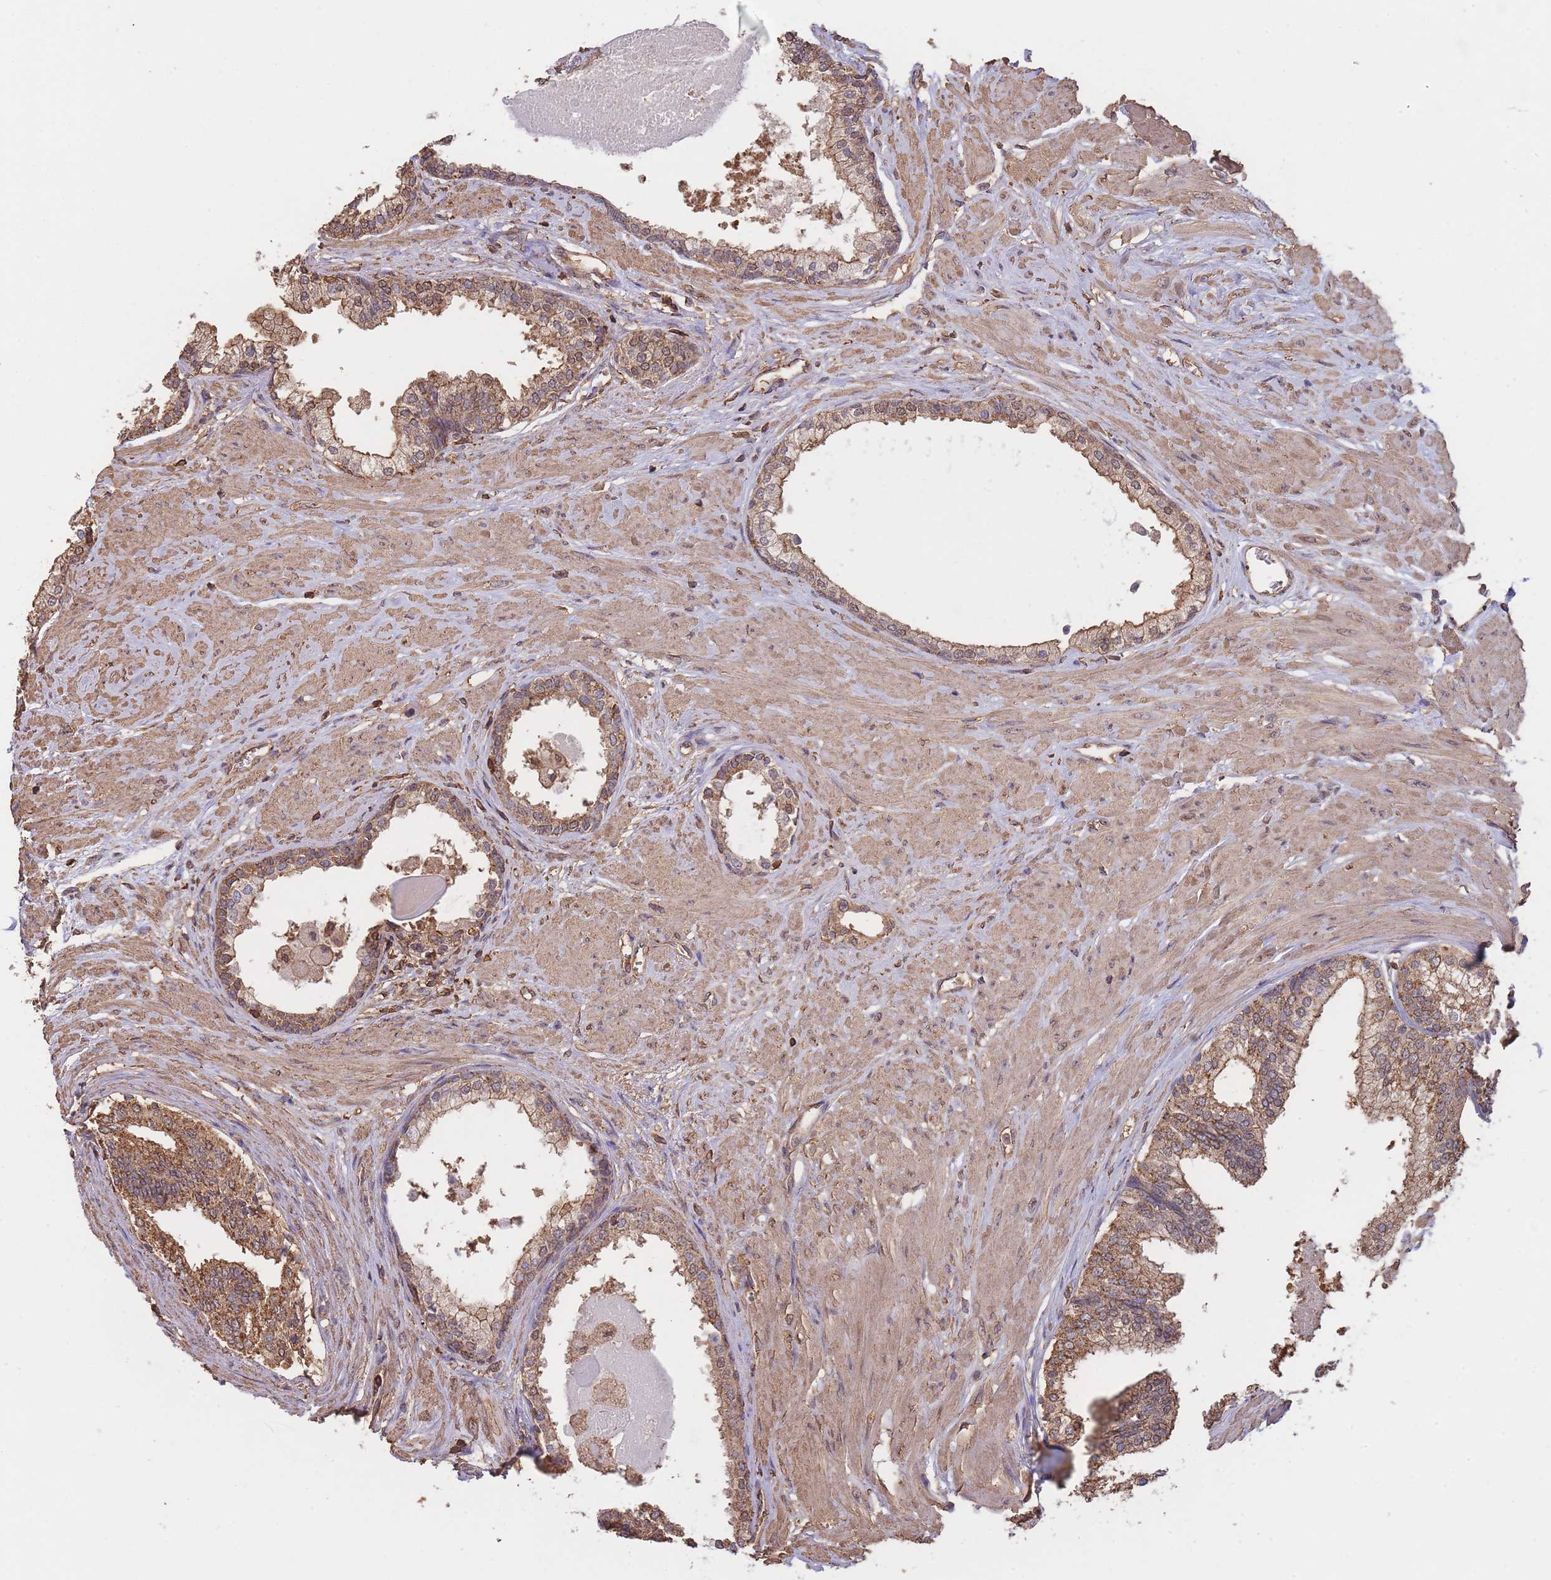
{"staining": {"intensity": "moderate", "quantity": ">75%", "location": "cytoplasmic/membranous"}, "tissue": "prostate", "cell_type": "Glandular cells", "image_type": "normal", "snomed": [{"axis": "morphology", "description": "Normal tissue, NOS"}, {"axis": "topography", "description": "Prostate"}], "caption": "Moderate cytoplasmic/membranous staining for a protein is identified in about >75% of glandular cells of normal prostate using IHC.", "gene": "METRN", "patient": {"sex": "male", "age": 57}}